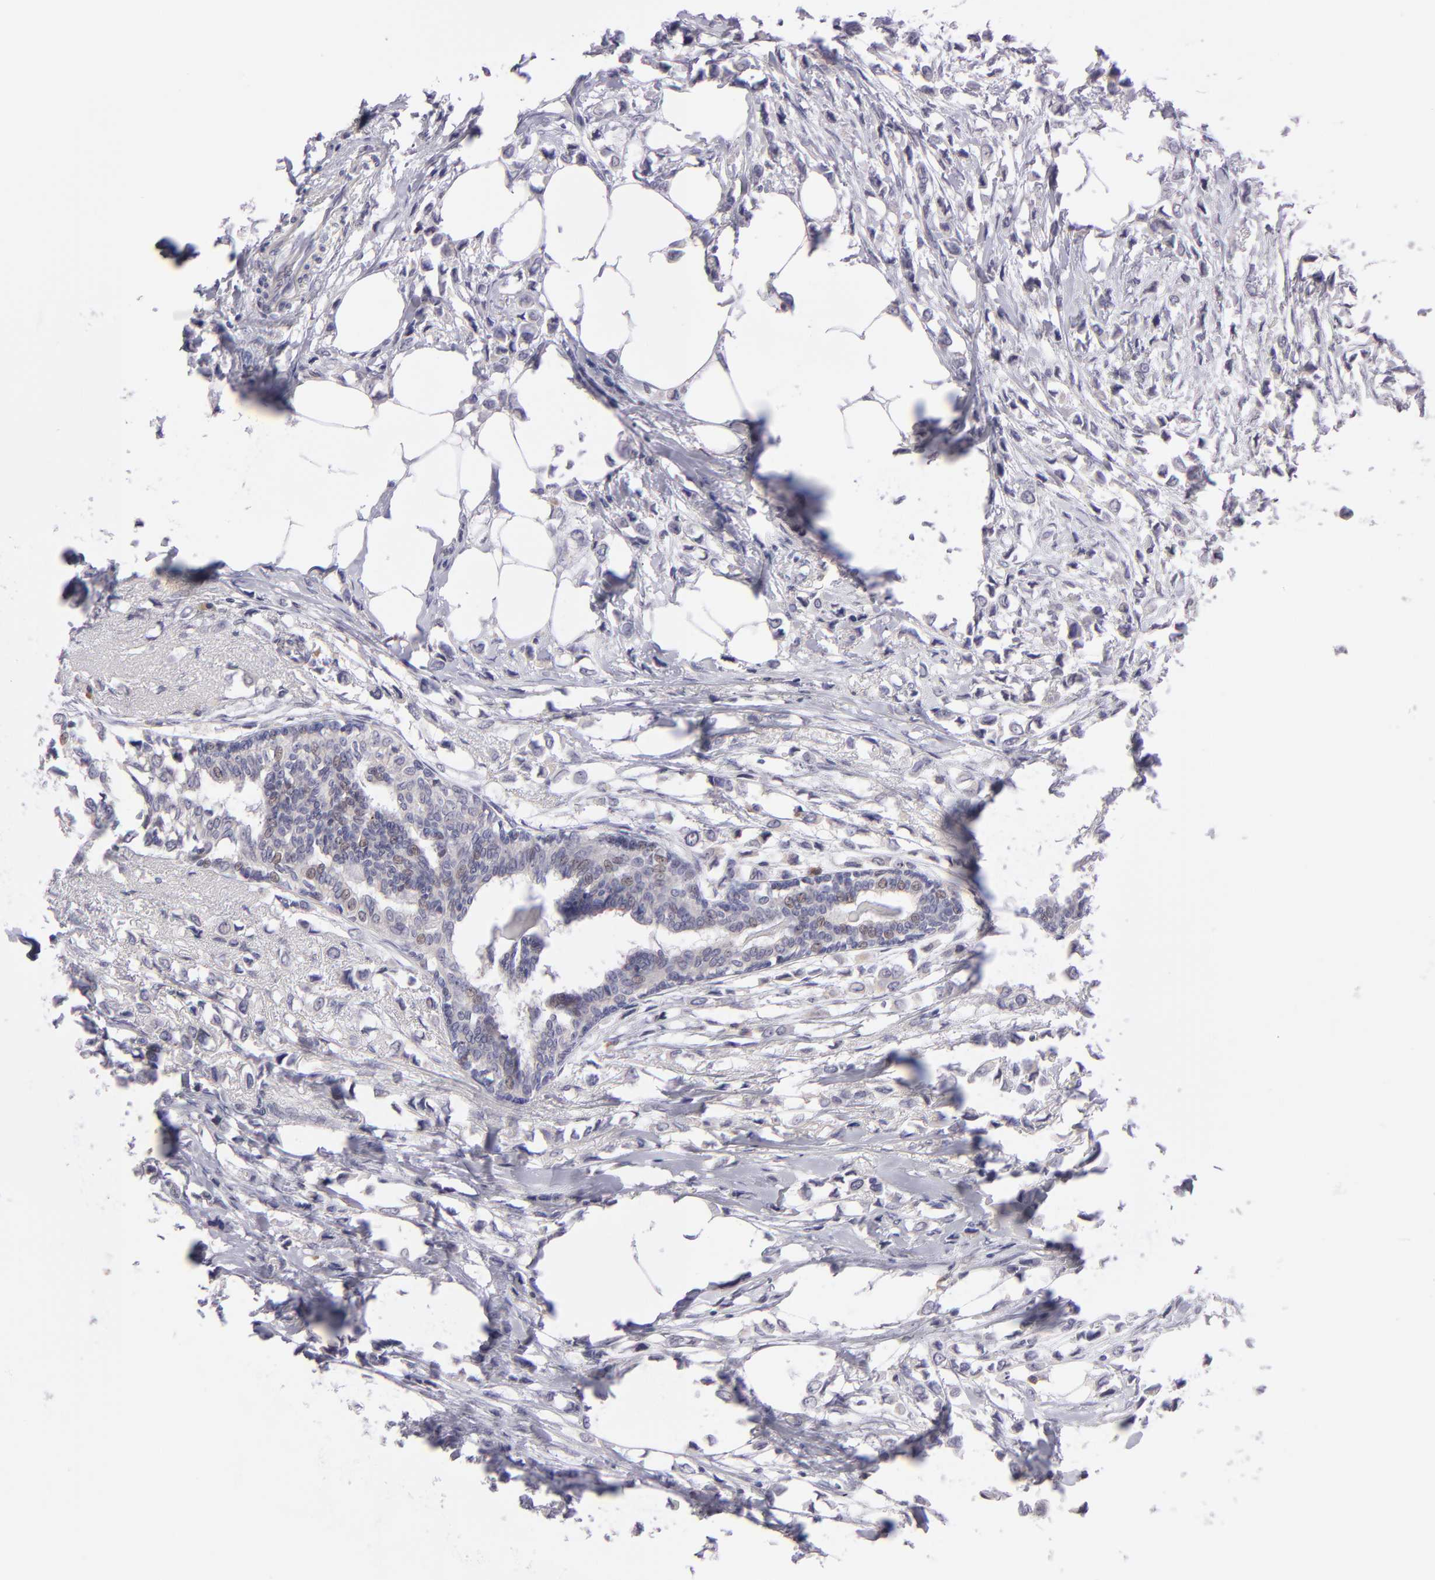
{"staining": {"intensity": "weak", "quantity": "<25%", "location": "cytoplasmic/membranous"}, "tissue": "breast cancer", "cell_type": "Tumor cells", "image_type": "cancer", "snomed": [{"axis": "morphology", "description": "Lobular carcinoma"}, {"axis": "topography", "description": "Breast"}], "caption": "There is no significant expression in tumor cells of breast lobular carcinoma.", "gene": "TRAF3", "patient": {"sex": "female", "age": 51}}